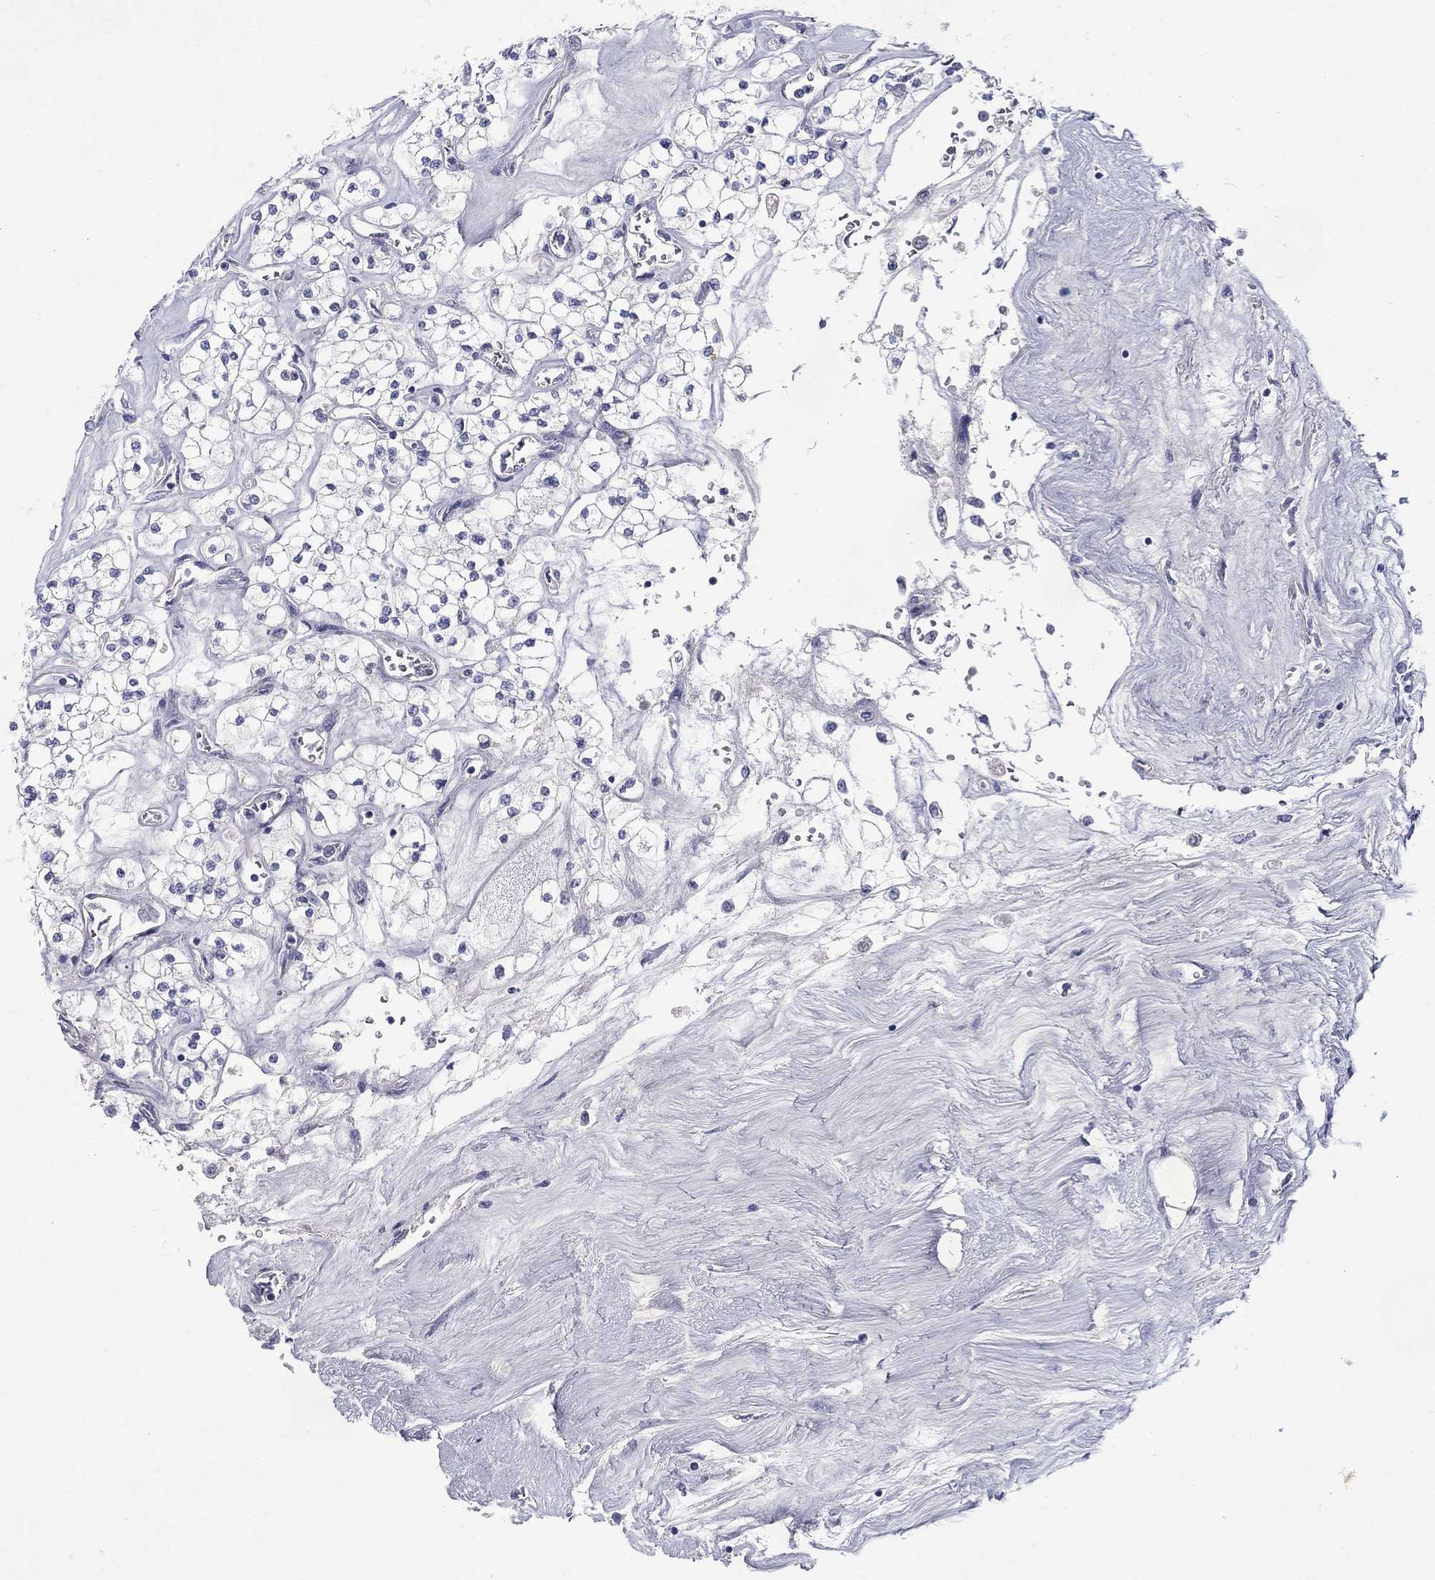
{"staining": {"intensity": "negative", "quantity": "none", "location": "none"}, "tissue": "renal cancer", "cell_type": "Tumor cells", "image_type": "cancer", "snomed": [{"axis": "morphology", "description": "Adenocarcinoma, NOS"}, {"axis": "topography", "description": "Kidney"}], "caption": "Protein analysis of renal cancer shows no significant staining in tumor cells.", "gene": "RGS13", "patient": {"sex": "male", "age": 80}}